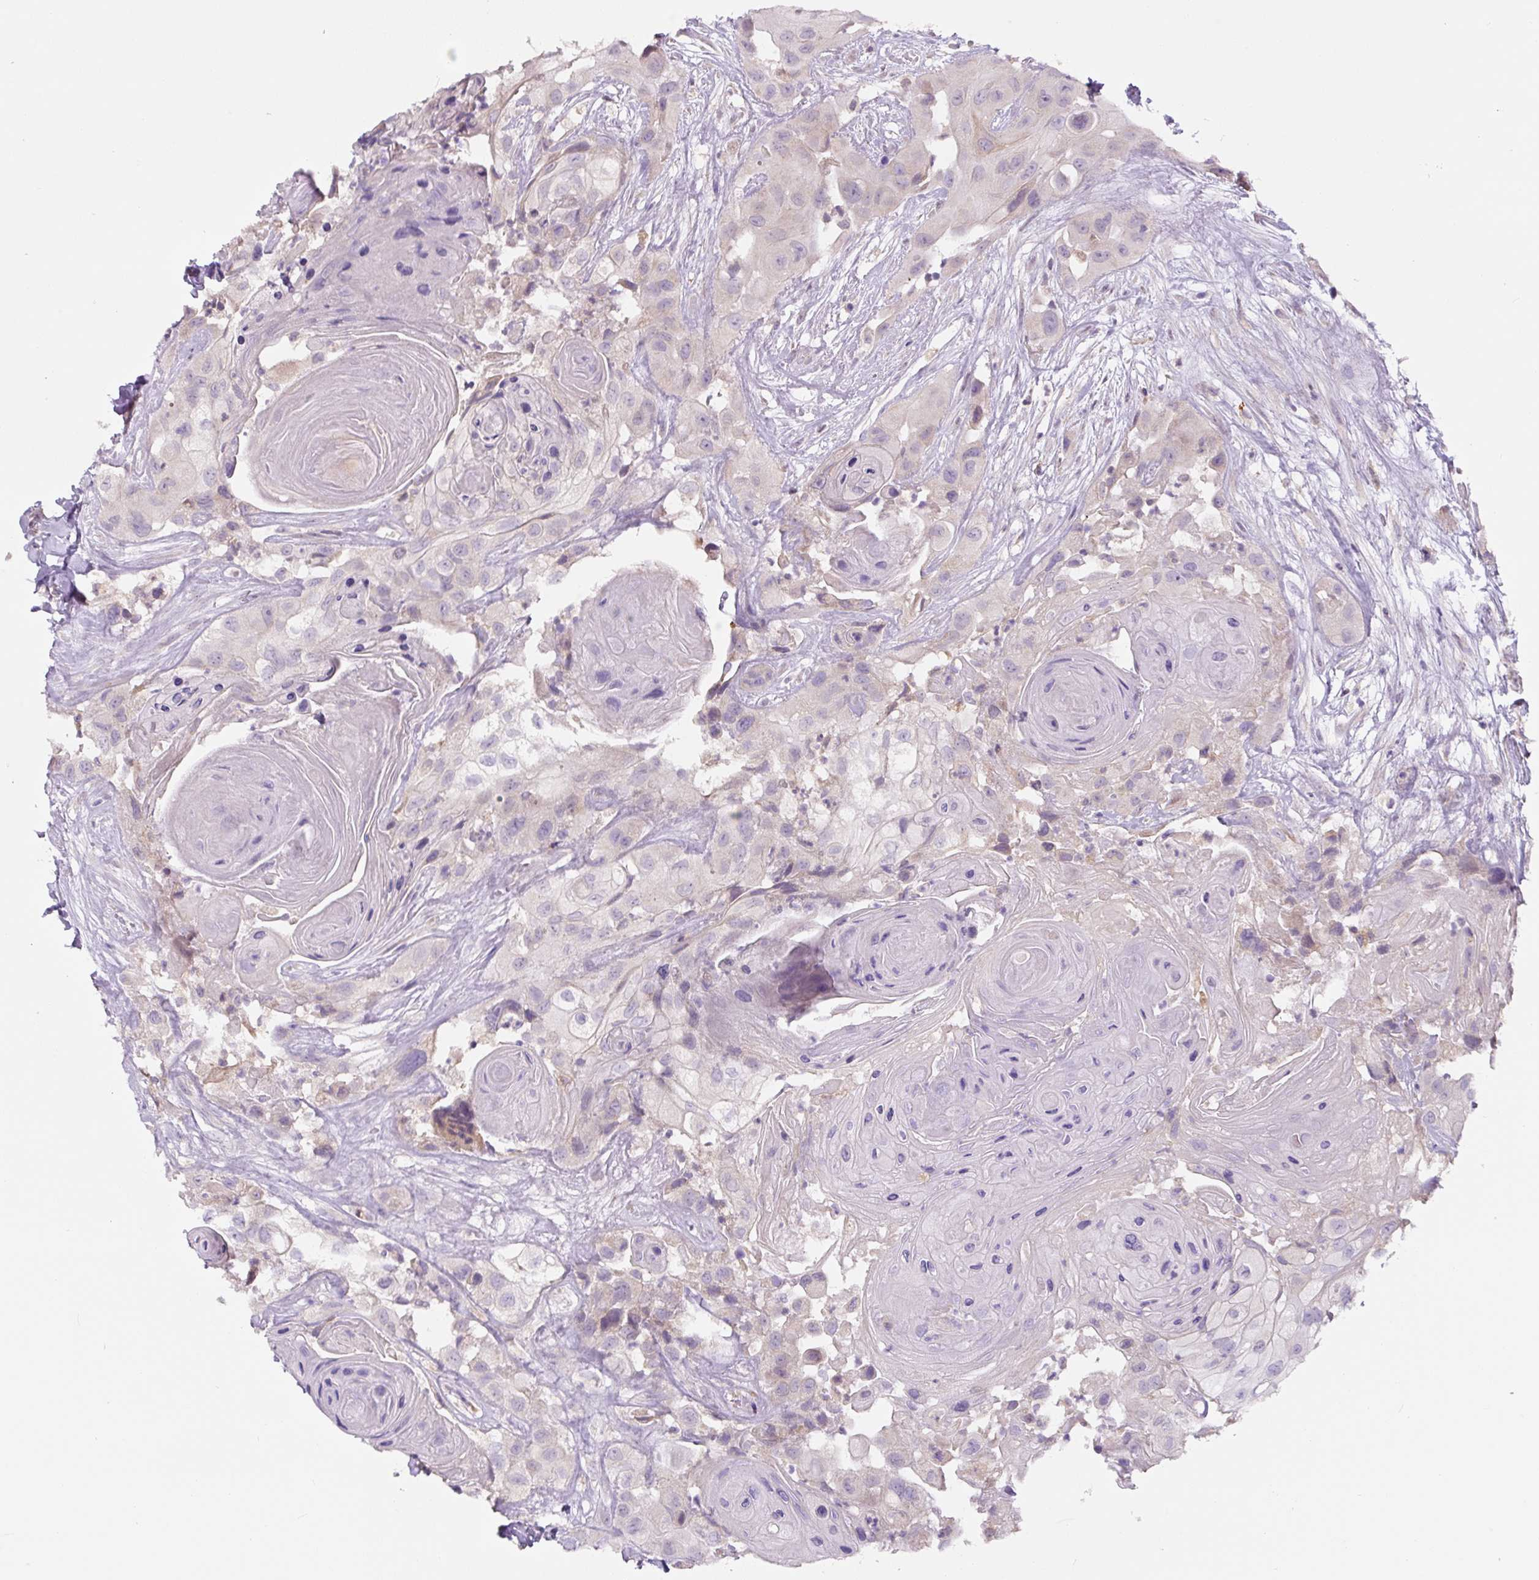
{"staining": {"intensity": "negative", "quantity": "none", "location": "none"}, "tissue": "head and neck cancer", "cell_type": "Tumor cells", "image_type": "cancer", "snomed": [{"axis": "morphology", "description": "Squamous cell carcinoma, NOS"}, {"axis": "topography", "description": "Head-Neck"}], "caption": "This is an IHC image of human squamous cell carcinoma (head and neck). There is no expression in tumor cells.", "gene": "ASRGL1", "patient": {"sex": "male", "age": 83}}